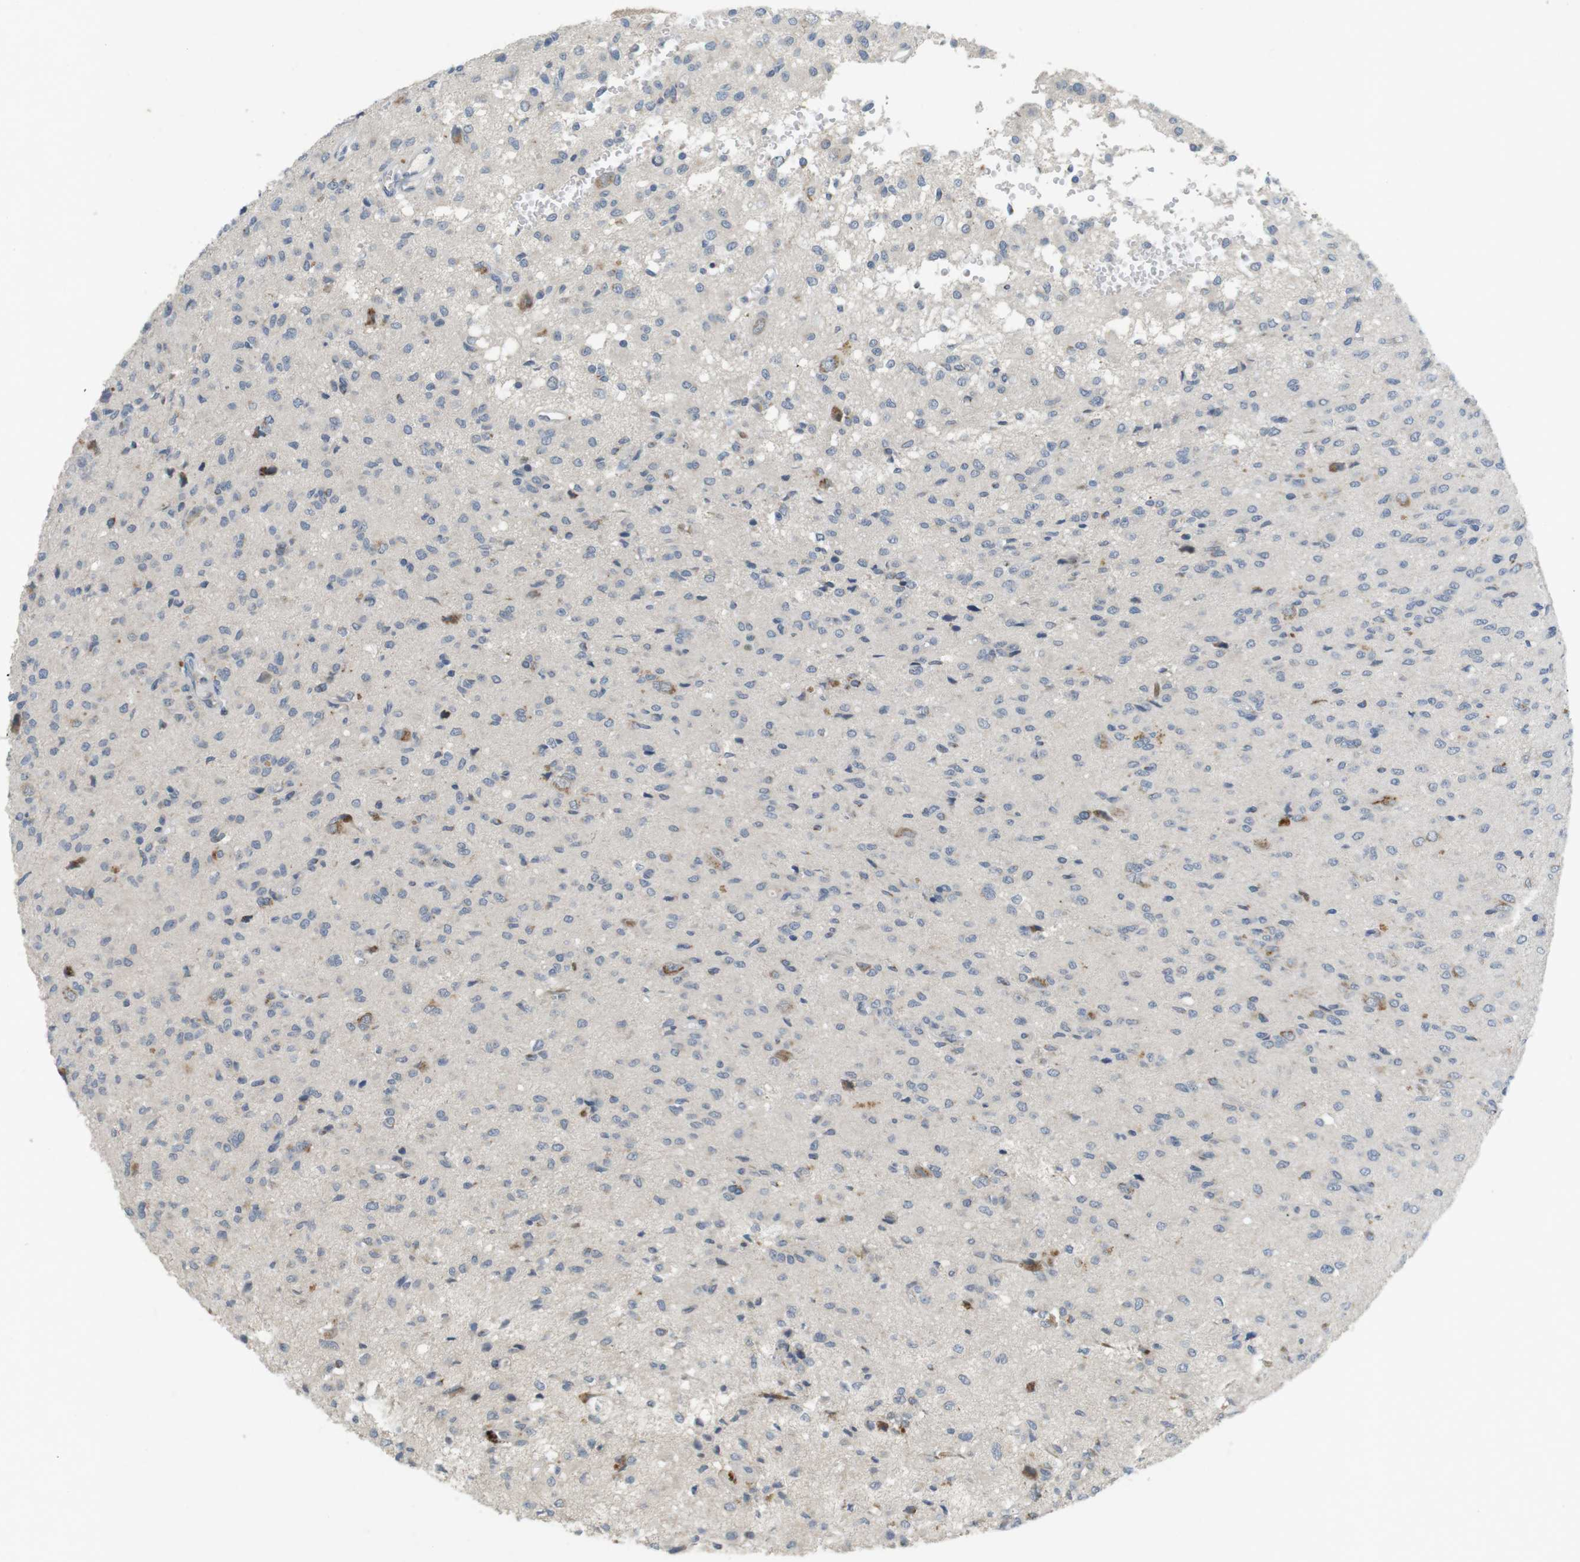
{"staining": {"intensity": "moderate", "quantity": "<25%", "location": "cytoplasmic/membranous"}, "tissue": "glioma", "cell_type": "Tumor cells", "image_type": "cancer", "snomed": [{"axis": "morphology", "description": "Glioma, malignant, High grade"}, {"axis": "topography", "description": "Brain"}], "caption": "IHC micrograph of neoplastic tissue: malignant glioma (high-grade) stained using immunohistochemistry (IHC) exhibits low levels of moderate protein expression localized specifically in the cytoplasmic/membranous of tumor cells, appearing as a cytoplasmic/membranous brown color.", "gene": "YIPF3", "patient": {"sex": "female", "age": 59}}